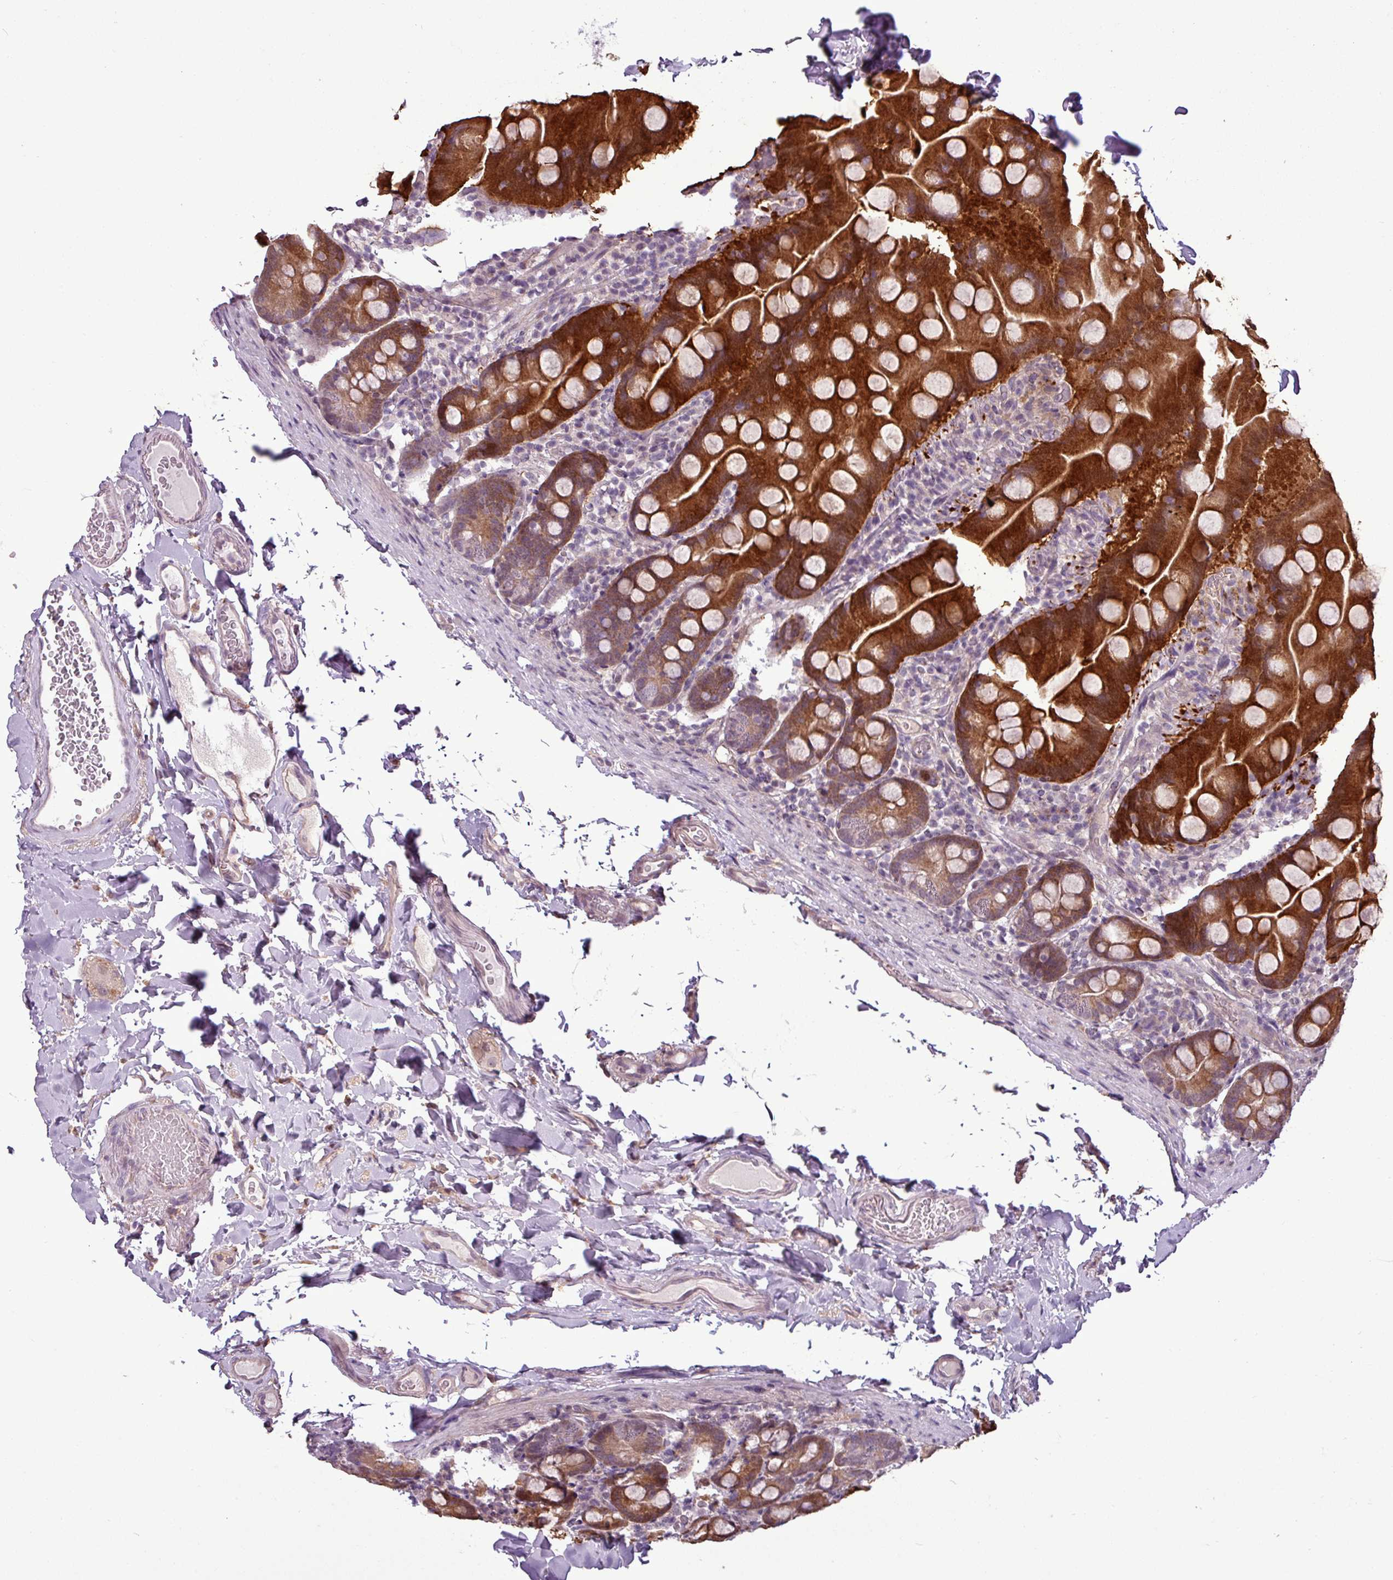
{"staining": {"intensity": "strong", "quantity": "25%-75%", "location": "cytoplasmic/membranous"}, "tissue": "small intestine", "cell_type": "Glandular cells", "image_type": "normal", "snomed": [{"axis": "morphology", "description": "Normal tissue, NOS"}, {"axis": "topography", "description": "Small intestine"}], "caption": "Immunohistochemistry (IHC) of benign small intestine reveals high levels of strong cytoplasmic/membranous staining in approximately 25%-75% of glandular cells.", "gene": "GPT2", "patient": {"sex": "female", "age": 68}}